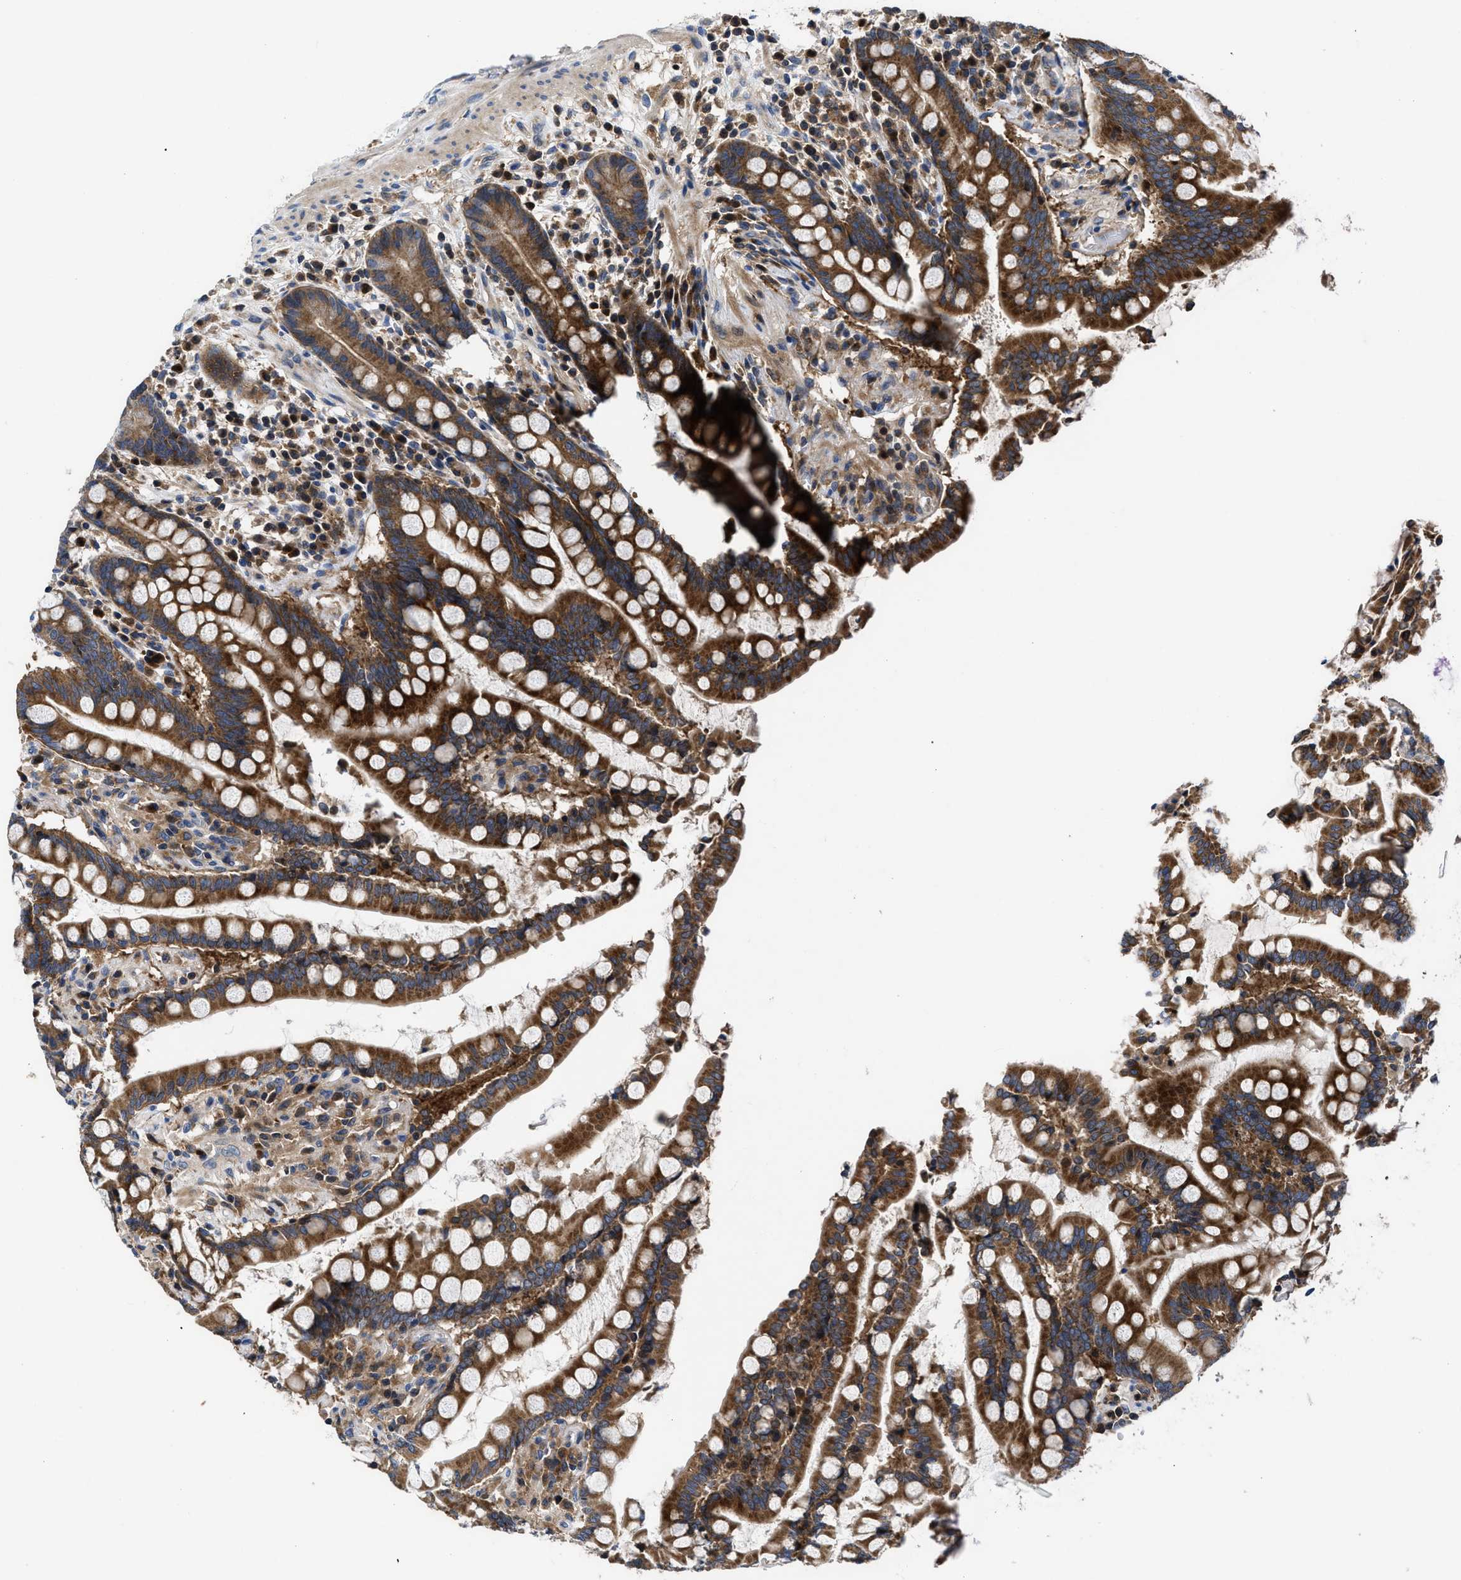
{"staining": {"intensity": "moderate", "quantity": ">75%", "location": "cytoplasmic/membranous"}, "tissue": "colon", "cell_type": "Endothelial cells", "image_type": "normal", "snomed": [{"axis": "morphology", "description": "Normal tissue, NOS"}, {"axis": "topography", "description": "Colon"}], "caption": "Immunohistochemical staining of unremarkable human colon reveals moderate cytoplasmic/membranous protein staining in approximately >75% of endothelial cells. (DAB (3,3'-diaminobenzidine) IHC with brightfield microscopy, high magnification).", "gene": "YBEY", "patient": {"sex": "male", "age": 73}}